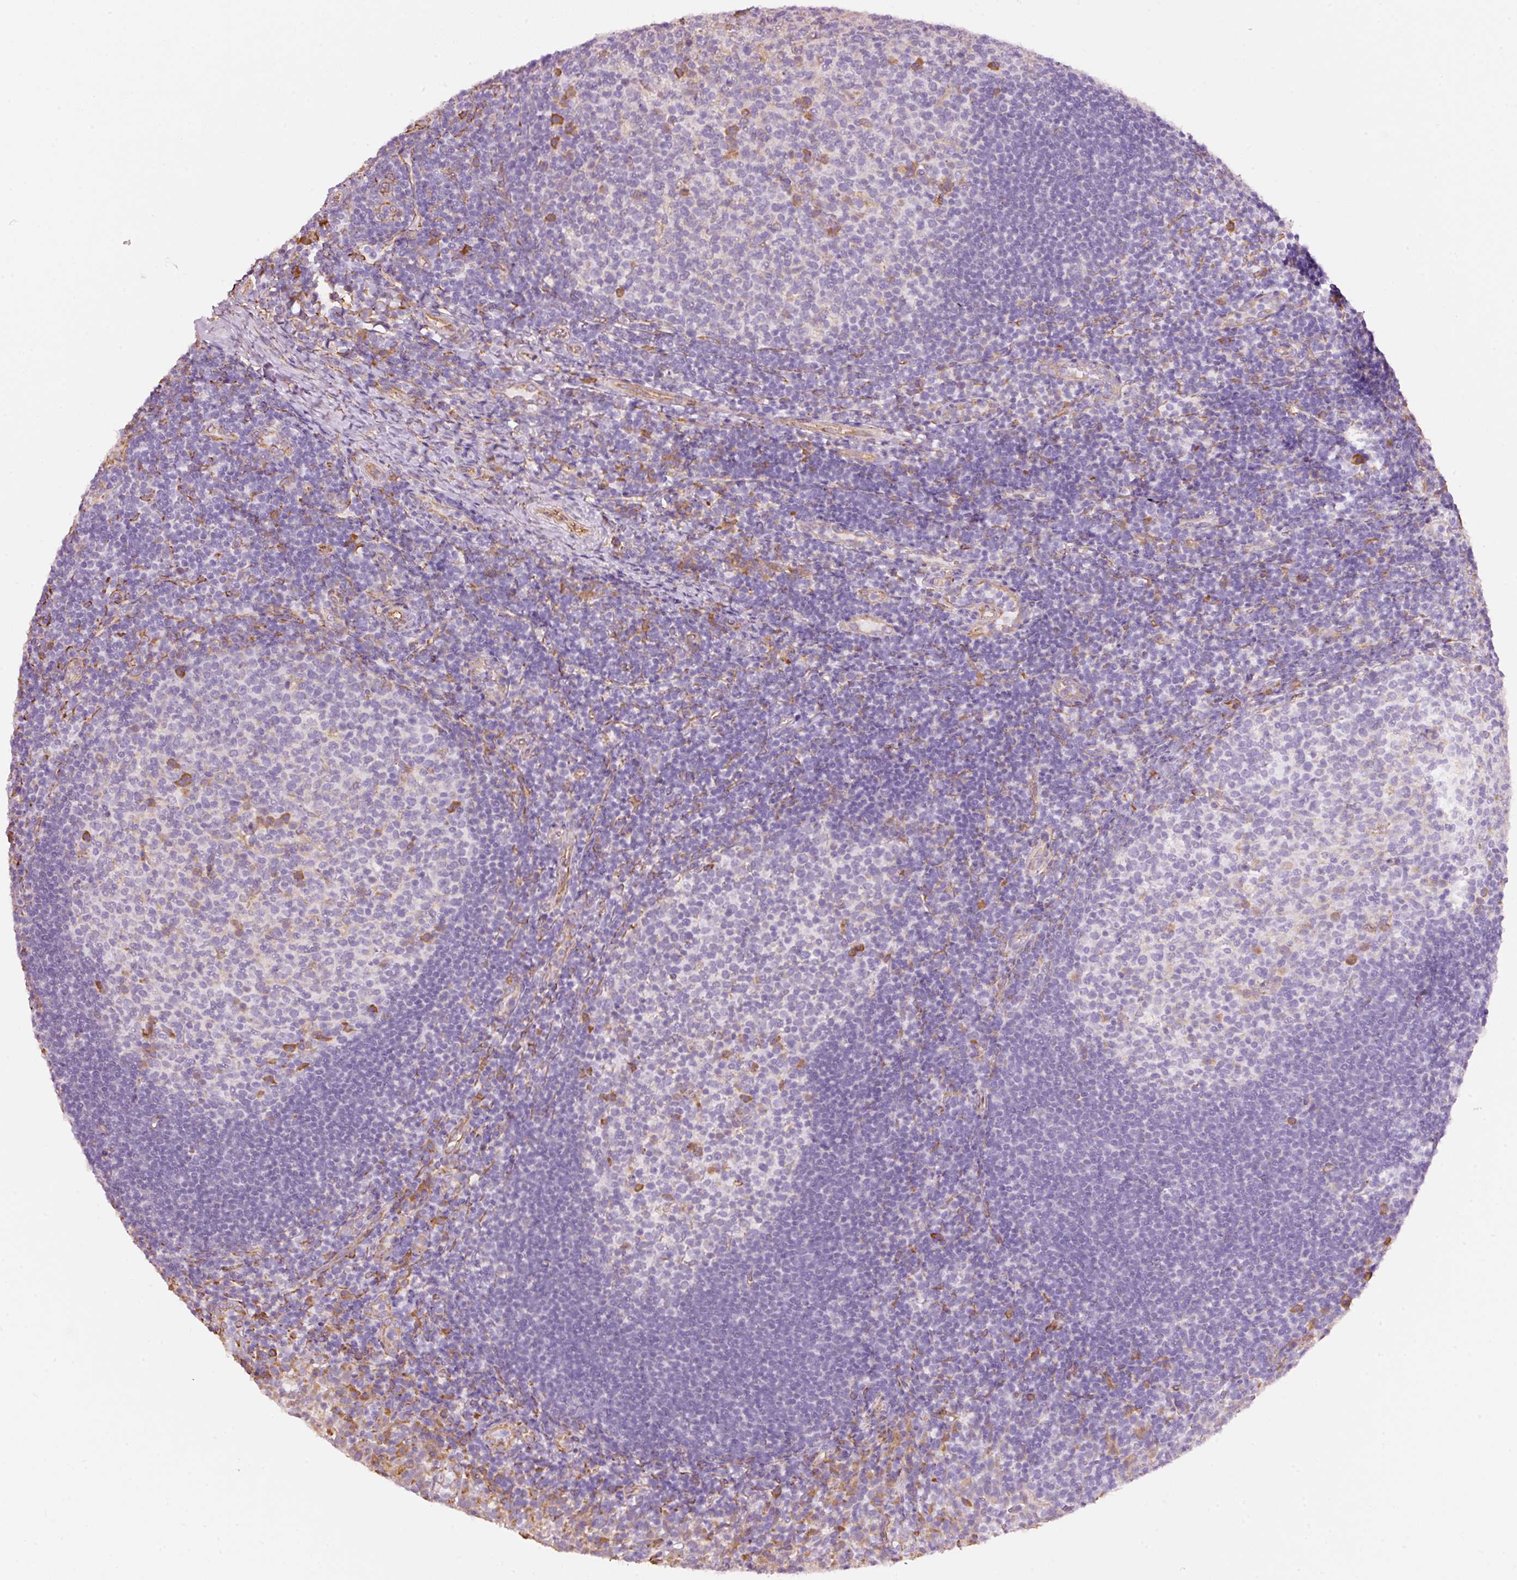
{"staining": {"intensity": "moderate", "quantity": "<25%", "location": "cytoplasmic/membranous"}, "tissue": "tonsil", "cell_type": "Germinal center cells", "image_type": "normal", "snomed": [{"axis": "morphology", "description": "Normal tissue, NOS"}, {"axis": "topography", "description": "Tonsil"}], "caption": "Immunohistochemical staining of normal human tonsil shows low levels of moderate cytoplasmic/membranous staining in approximately <25% of germinal center cells.", "gene": "GCG", "patient": {"sex": "female", "age": 10}}